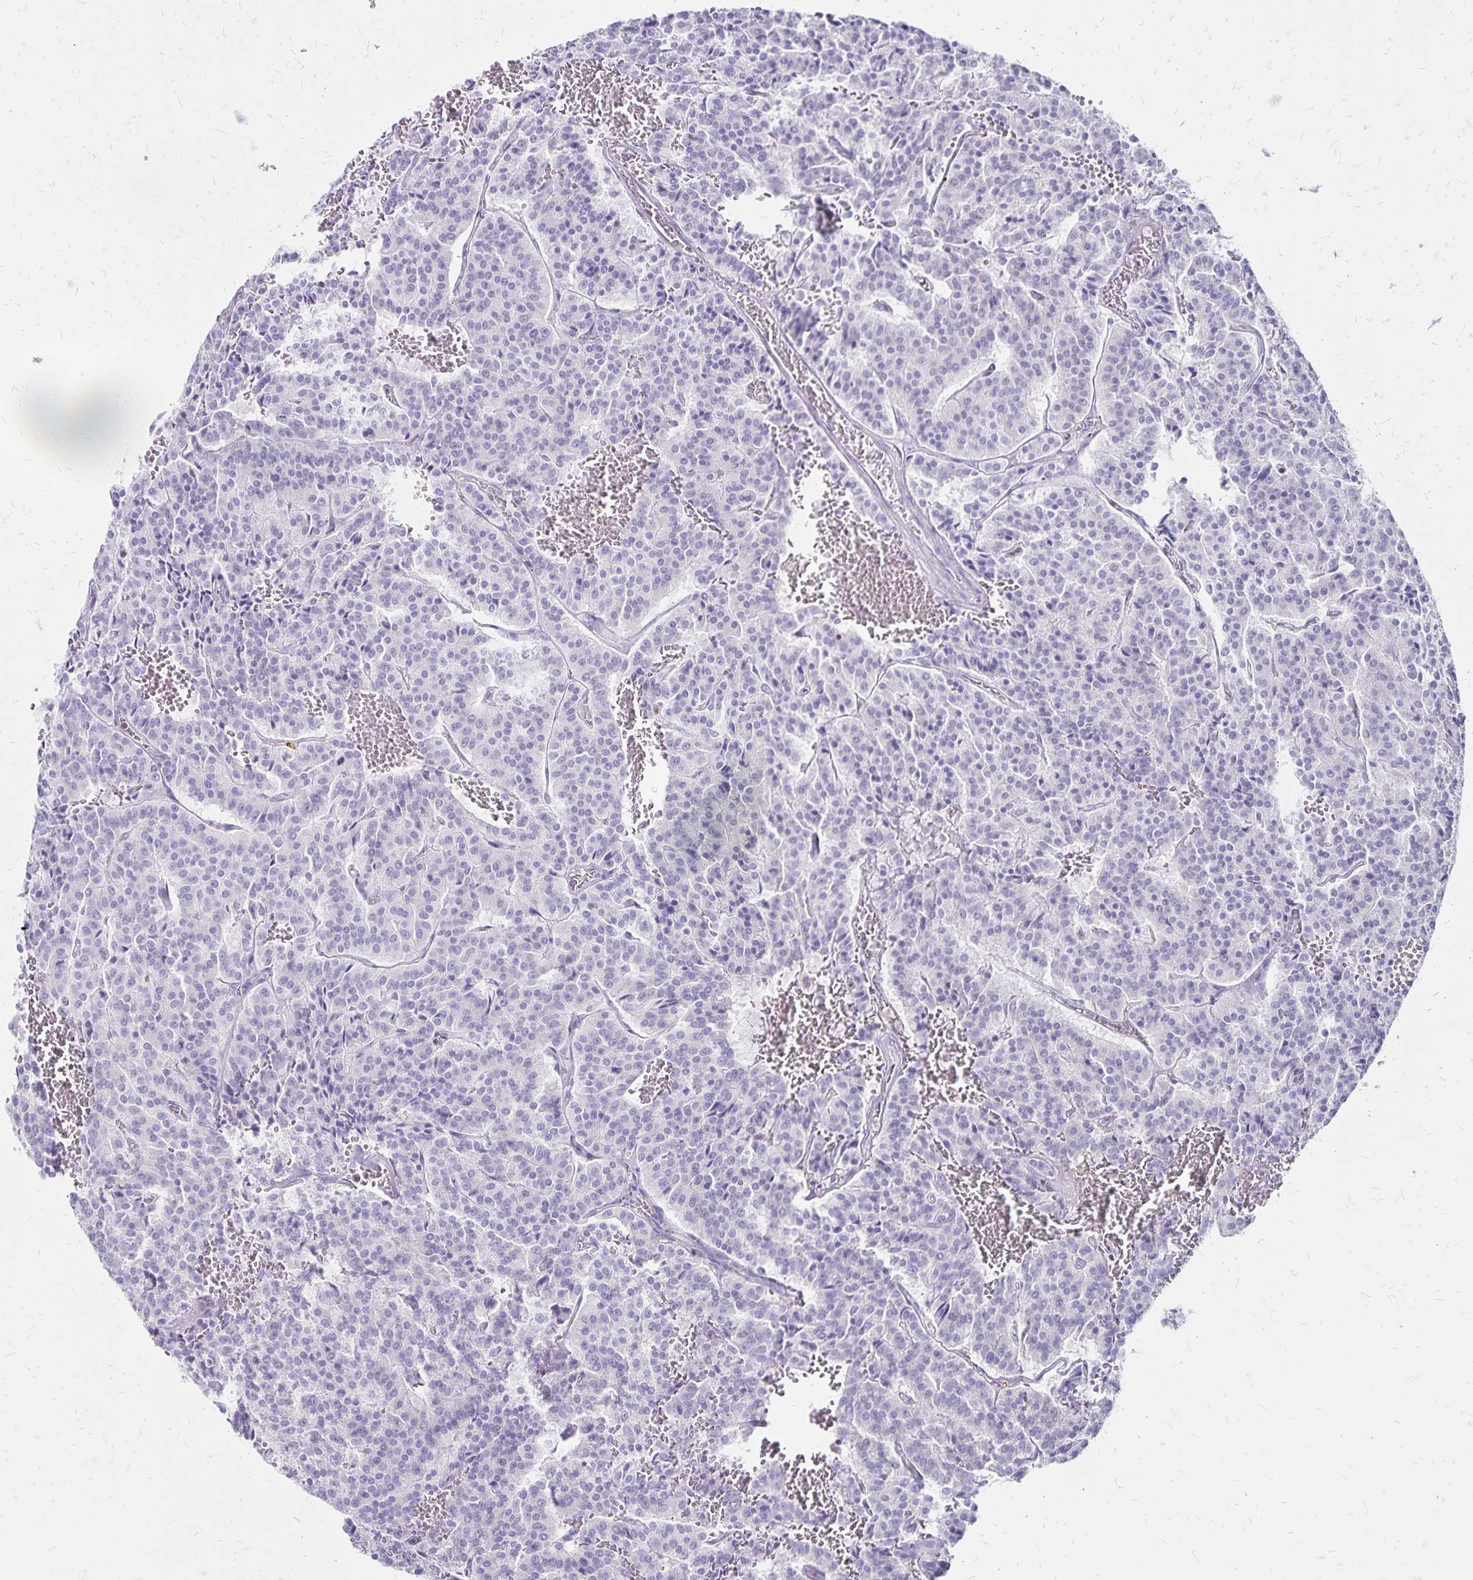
{"staining": {"intensity": "negative", "quantity": "none", "location": "none"}, "tissue": "carcinoid", "cell_type": "Tumor cells", "image_type": "cancer", "snomed": [{"axis": "morphology", "description": "Carcinoid, malignant, NOS"}, {"axis": "topography", "description": "Lung"}], "caption": "Immunohistochemical staining of human carcinoid (malignant) reveals no significant expression in tumor cells. Nuclei are stained in blue.", "gene": "IKZF1", "patient": {"sex": "male", "age": 70}}